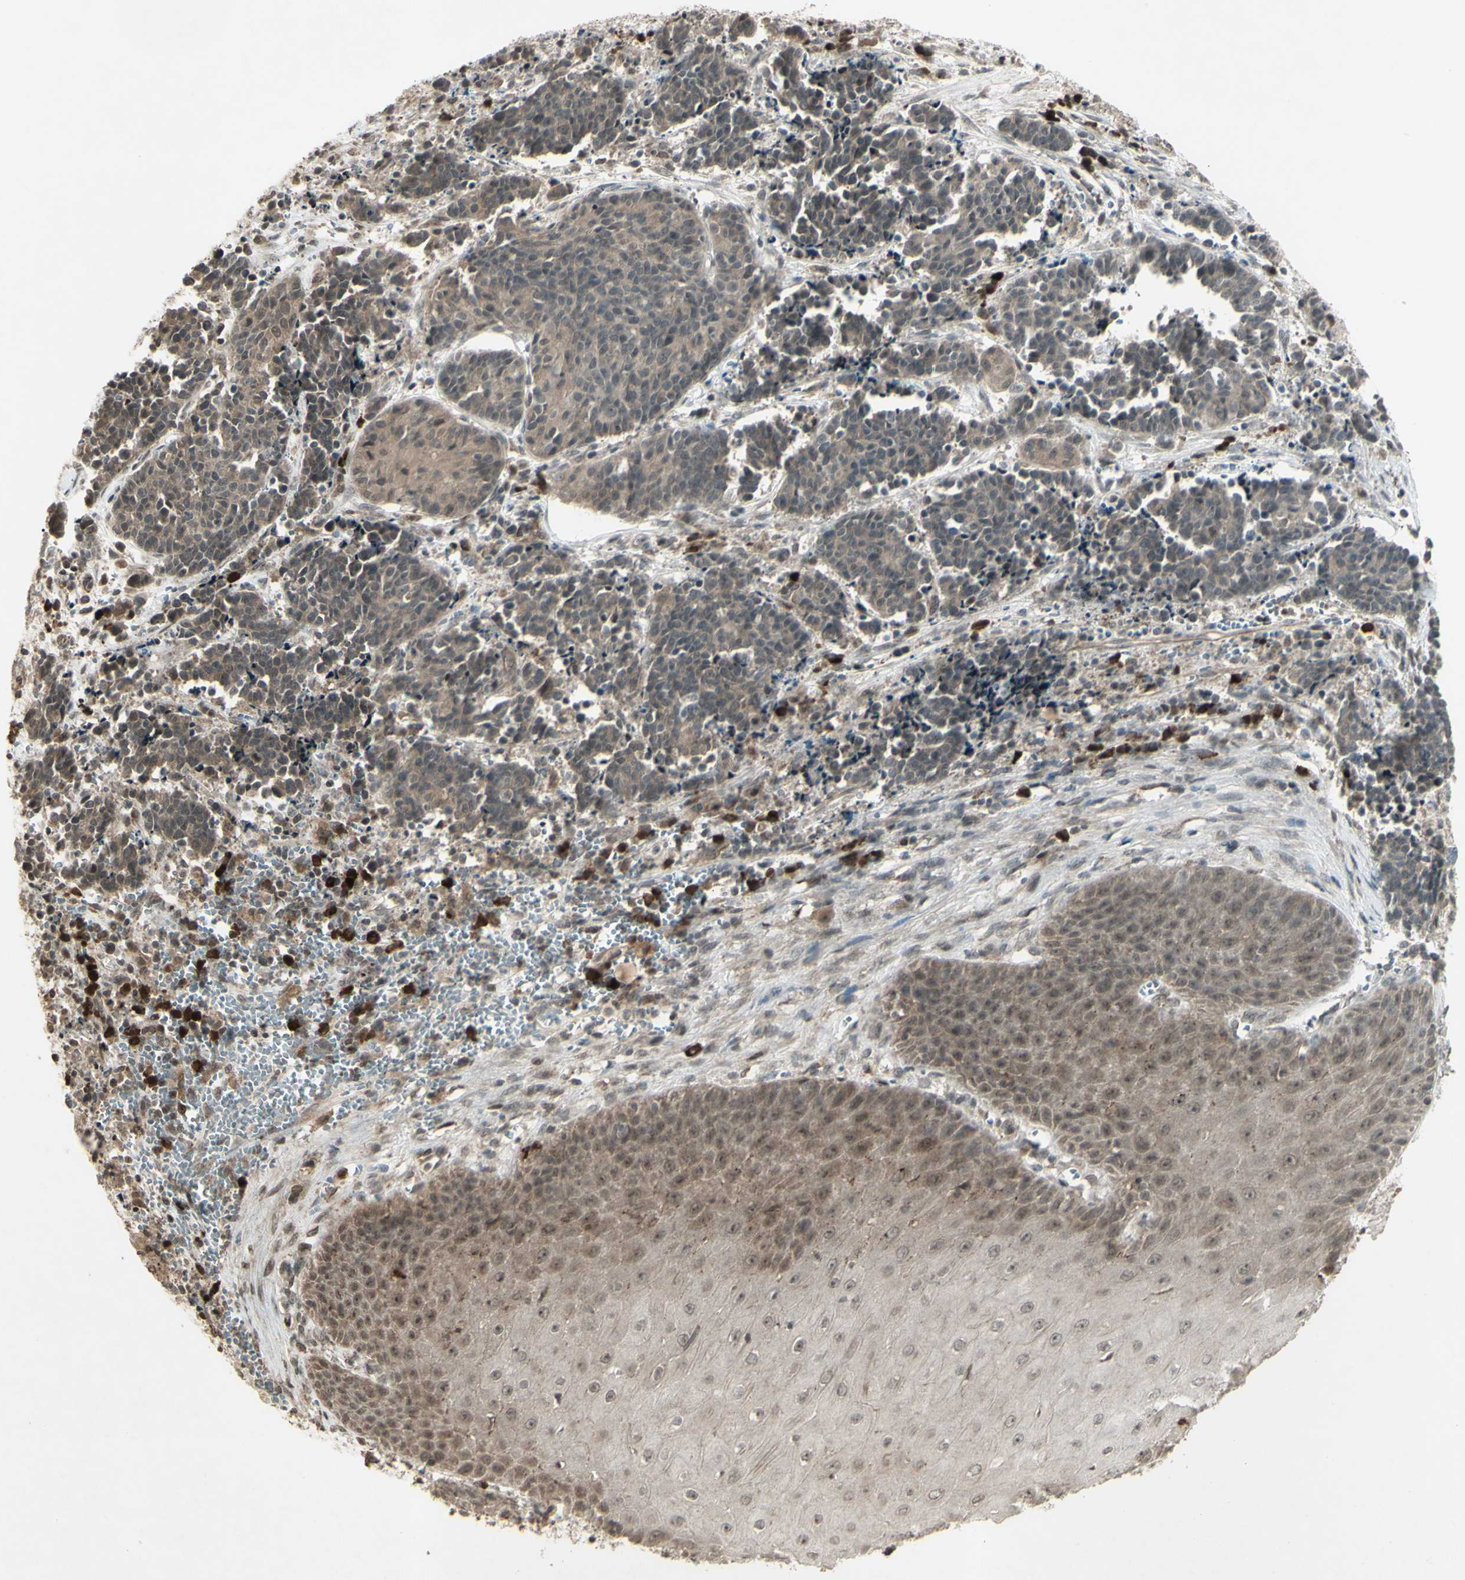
{"staining": {"intensity": "weak", "quantity": ">75%", "location": "cytoplasmic/membranous"}, "tissue": "cervical cancer", "cell_type": "Tumor cells", "image_type": "cancer", "snomed": [{"axis": "morphology", "description": "Squamous cell carcinoma, NOS"}, {"axis": "topography", "description": "Cervix"}], "caption": "Brown immunohistochemical staining in cervical cancer demonstrates weak cytoplasmic/membranous staining in about >75% of tumor cells.", "gene": "BLNK", "patient": {"sex": "female", "age": 35}}